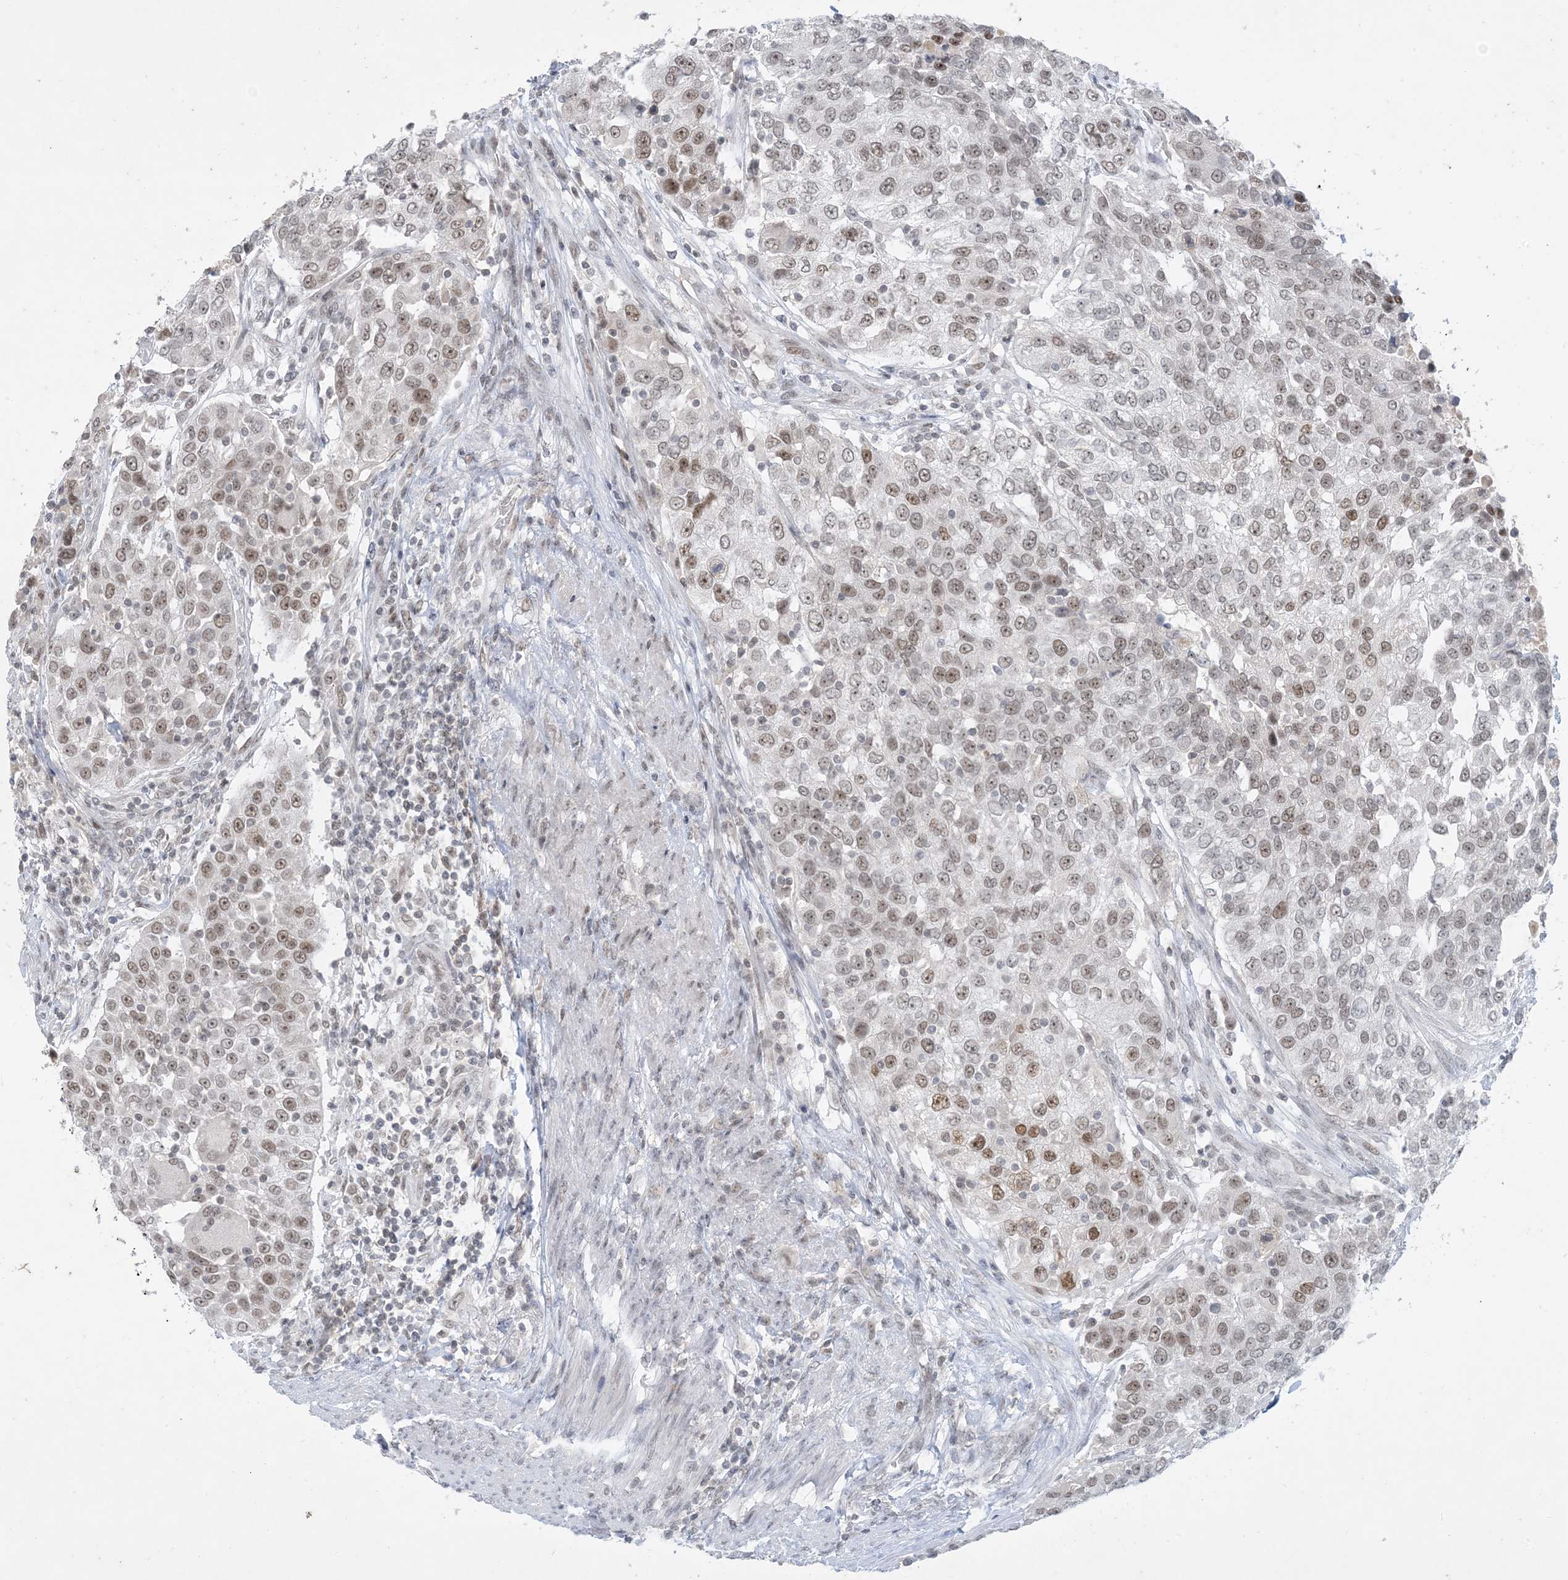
{"staining": {"intensity": "weak", "quantity": ">75%", "location": "nuclear"}, "tissue": "urothelial cancer", "cell_type": "Tumor cells", "image_type": "cancer", "snomed": [{"axis": "morphology", "description": "Urothelial carcinoma, High grade"}, {"axis": "topography", "description": "Urinary bladder"}], "caption": "Brown immunohistochemical staining in human high-grade urothelial carcinoma shows weak nuclear expression in about >75% of tumor cells.", "gene": "ZNF674", "patient": {"sex": "female", "age": 80}}